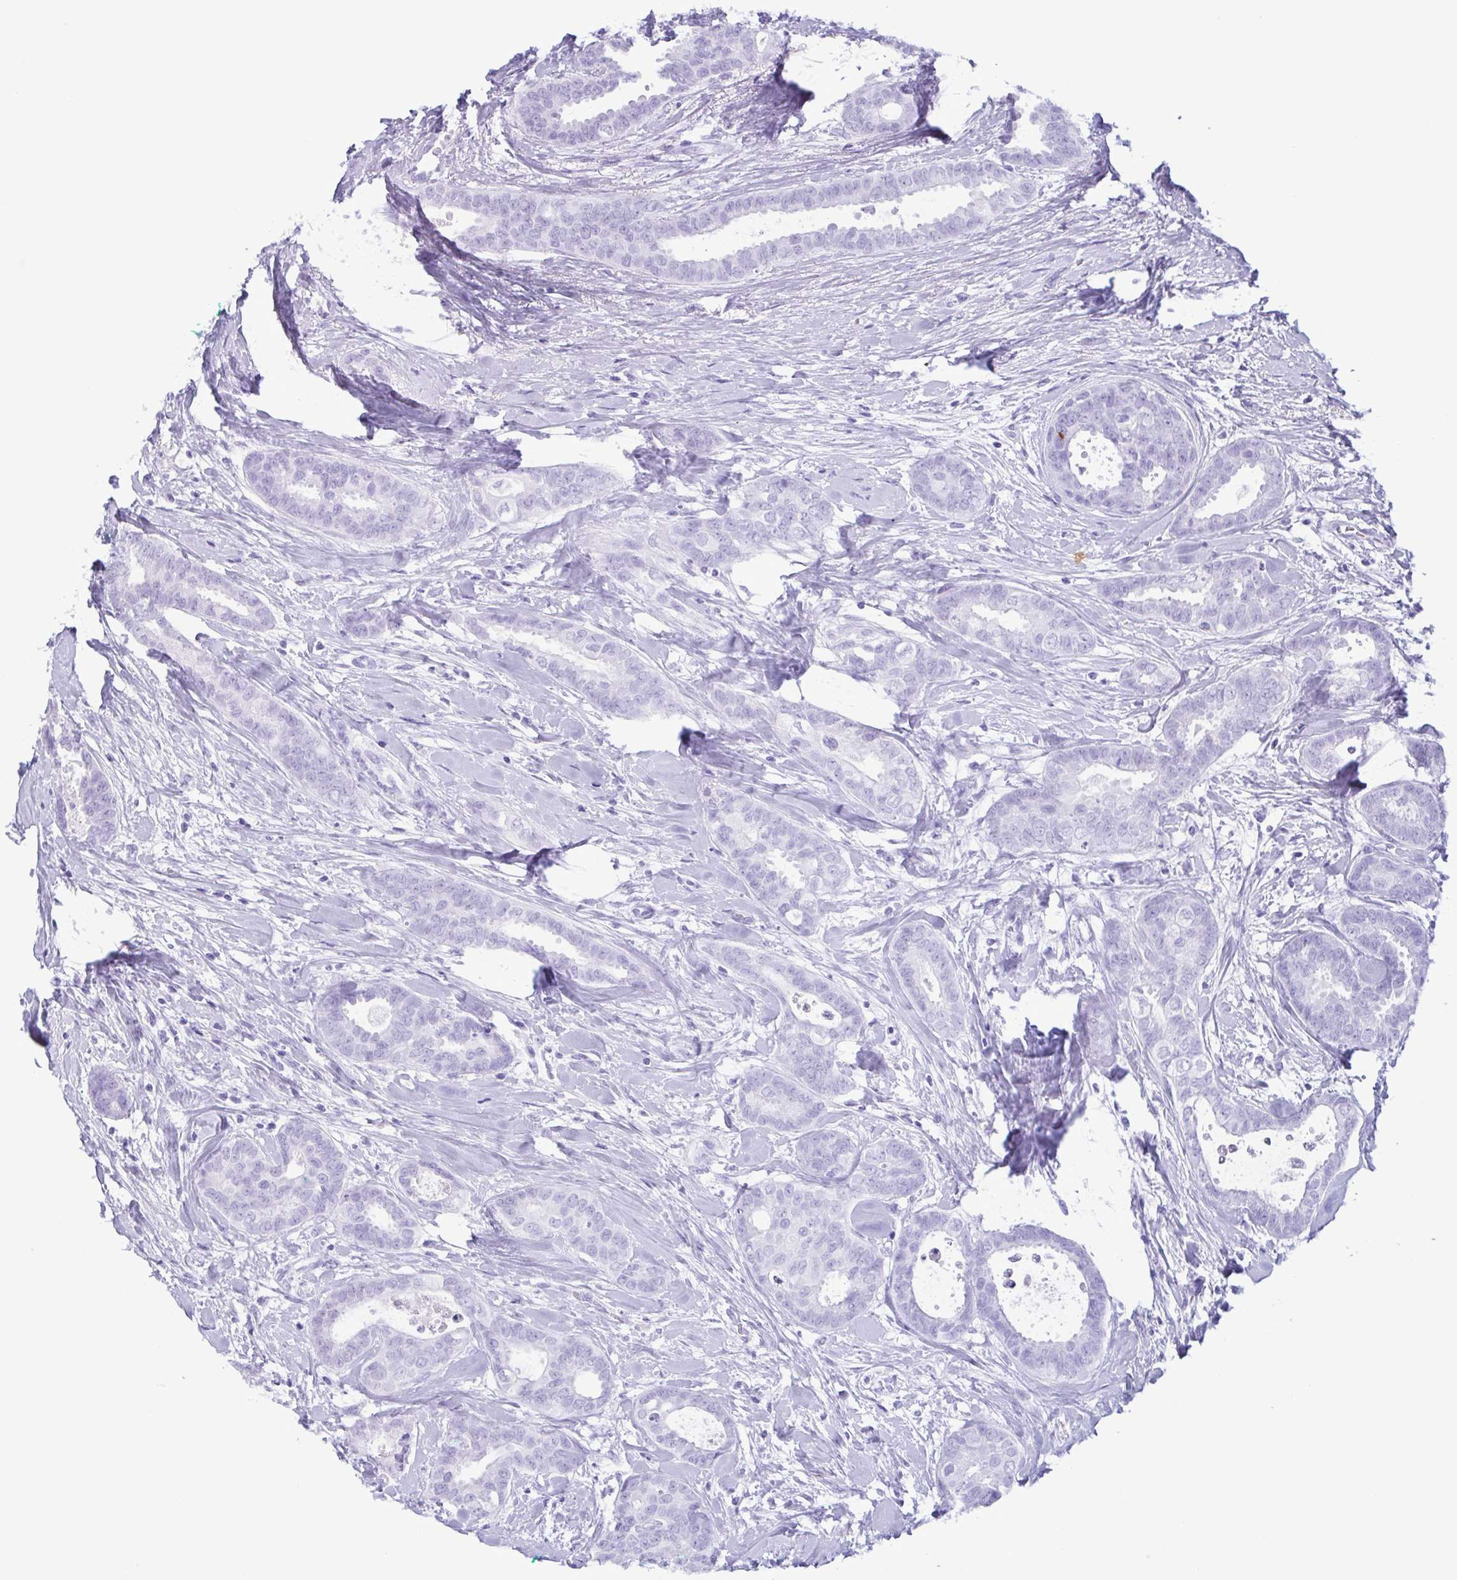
{"staining": {"intensity": "negative", "quantity": "none", "location": "none"}, "tissue": "breast cancer", "cell_type": "Tumor cells", "image_type": "cancer", "snomed": [{"axis": "morphology", "description": "Duct carcinoma"}, {"axis": "topography", "description": "Breast"}], "caption": "An immunohistochemistry (IHC) histopathology image of infiltrating ductal carcinoma (breast) is shown. There is no staining in tumor cells of infiltrating ductal carcinoma (breast). (Stains: DAB IHC with hematoxylin counter stain, Microscopy: brightfield microscopy at high magnification).", "gene": "LTF", "patient": {"sex": "female", "age": 45}}